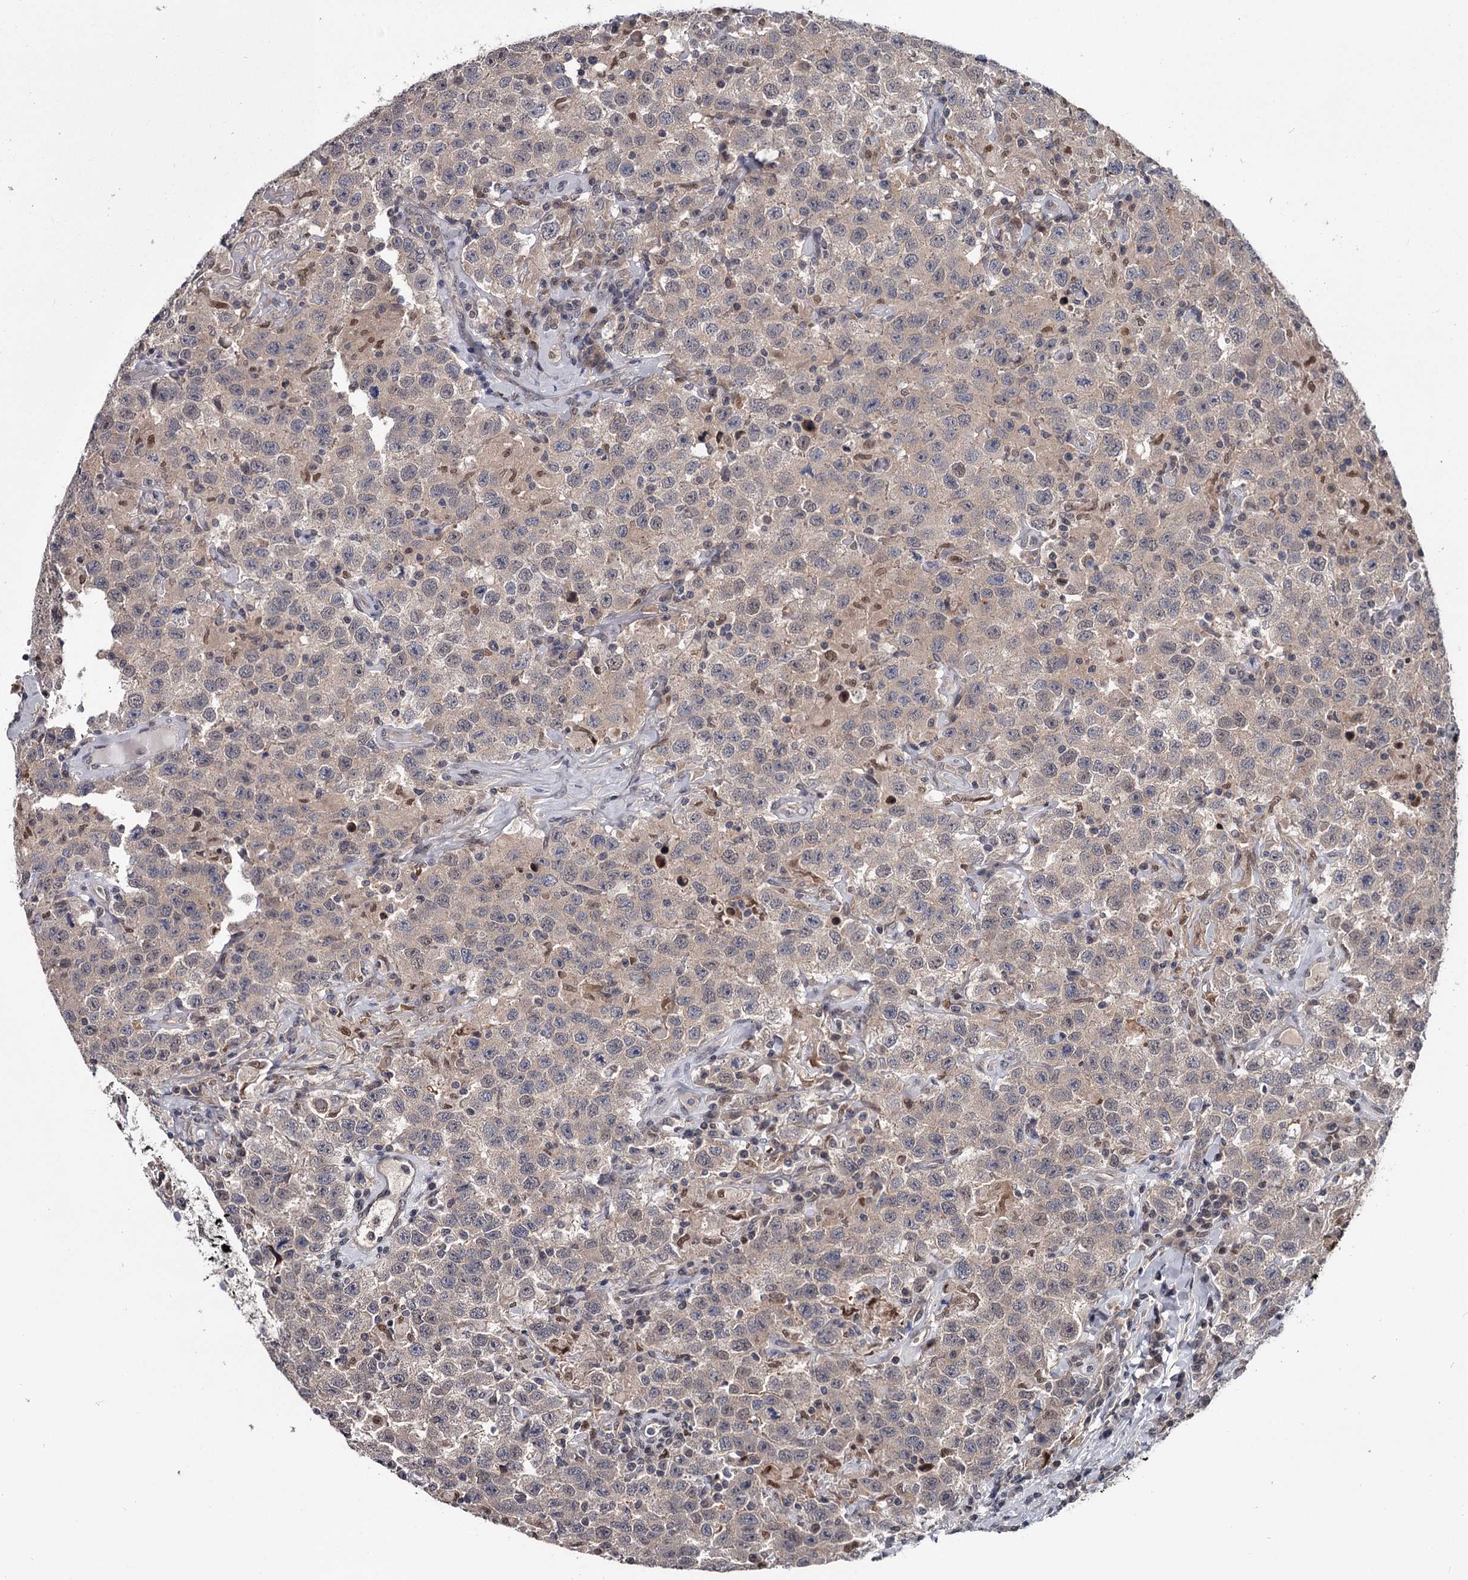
{"staining": {"intensity": "negative", "quantity": "none", "location": "none"}, "tissue": "testis cancer", "cell_type": "Tumor cells", "image_type": "cancer", "snomed": [{"axis": "morphology", "description": "Seminoma, NOS"}, {"axis": "topography", "description": "Testis"}], "caption": "IHC photomicrograph of neoplastic tissue: human testis seminoma stained with DAB exhibits no significant protein positivity in tumor cells. (Brightfield microscopy of DAB (3,3'-diaminobenzidine) IHC at high magnification).", "gene": "DAO", "patient": {"sex": "male", "age": 41}}